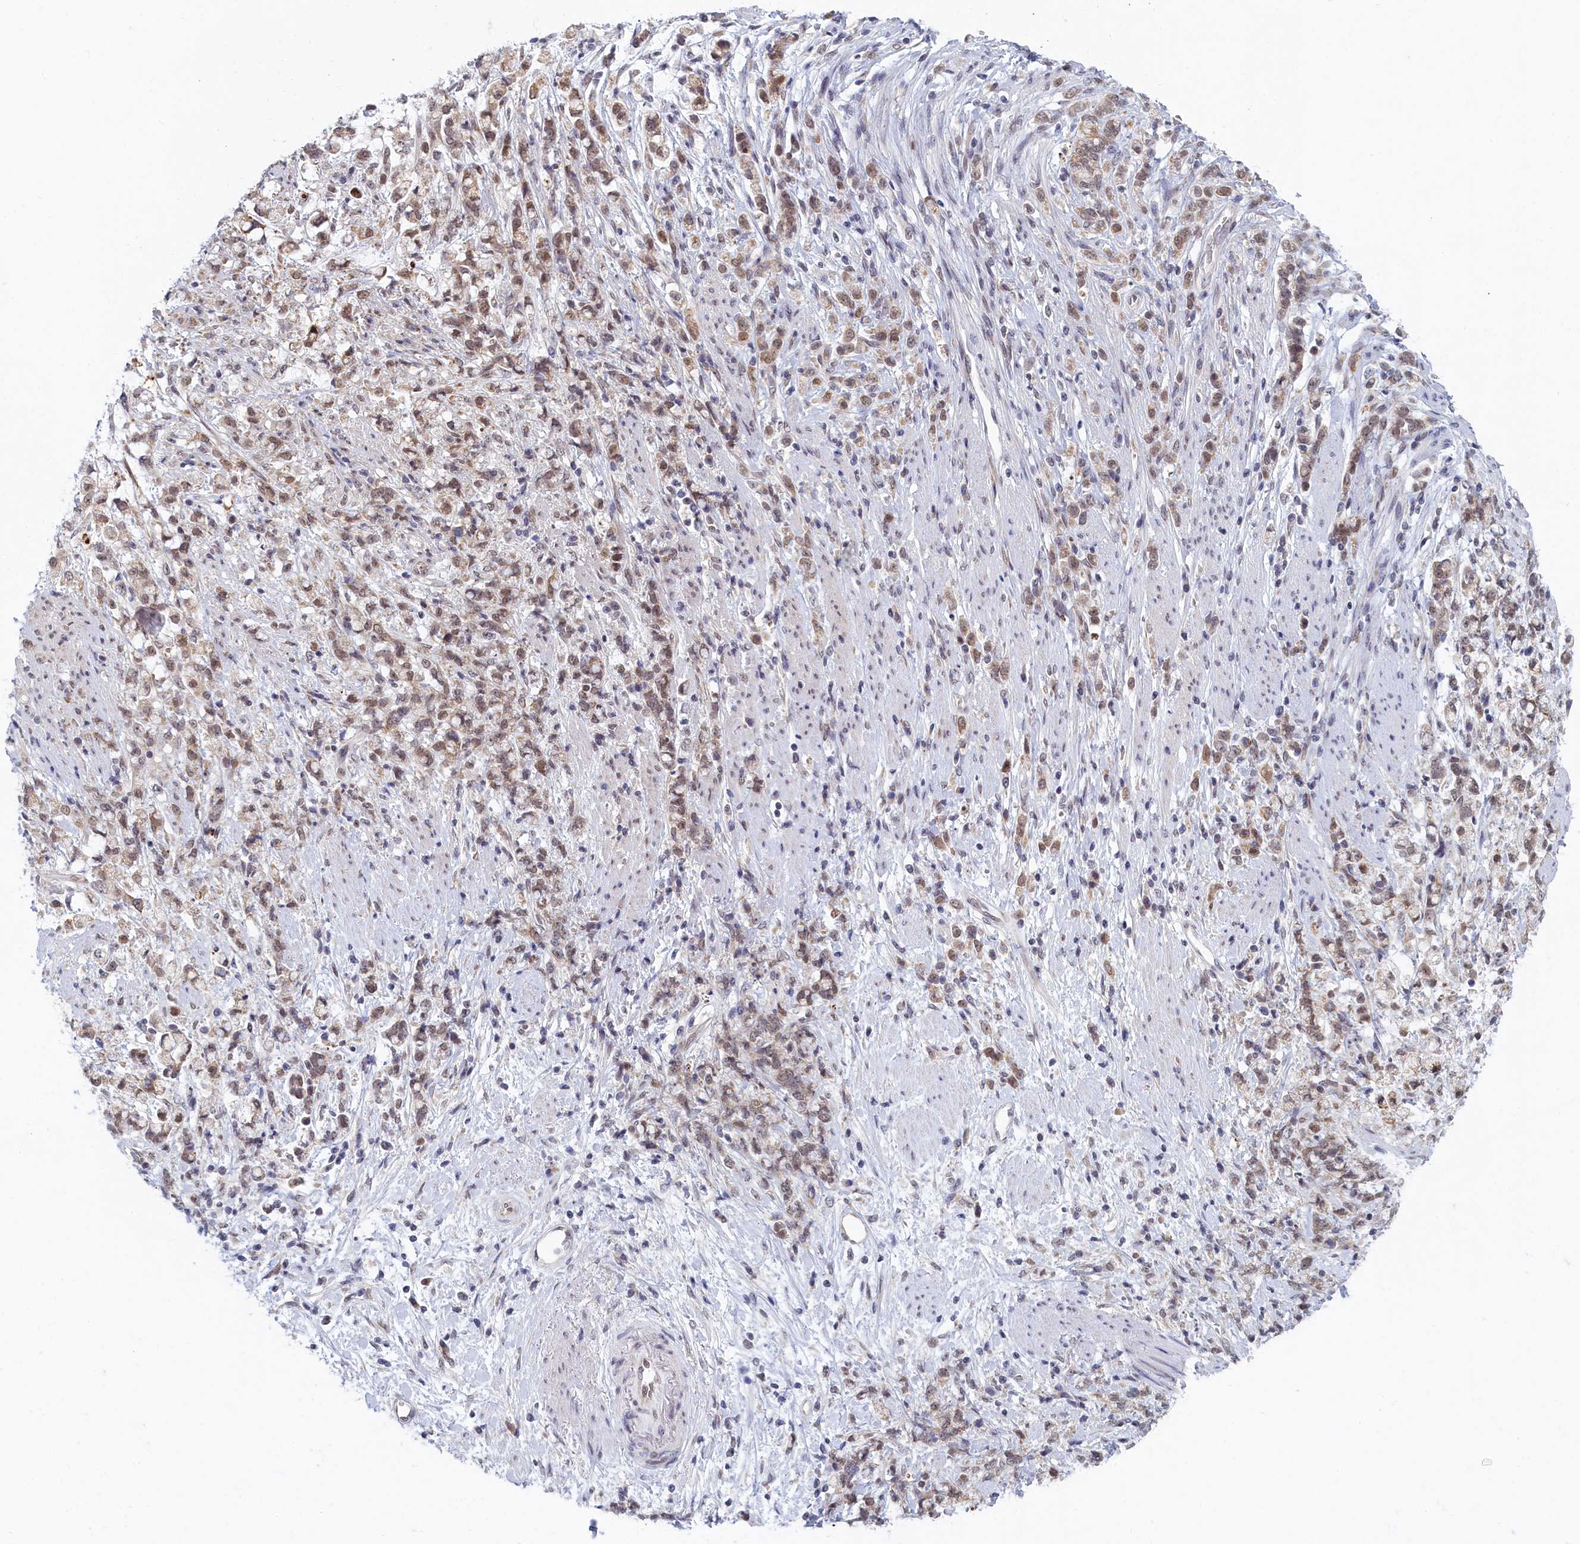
{"staining": {"intensity": "moderate", "quantity": "<25%", "location": "nuclear"}, "tissue": "stomach cancer", "cell_type": "Tumor cells", "image_type": "cancer", "snomed": [{"axis": "morphology", "description": "Adenocarcinoma, NOS"}, {"axis": "topography", "description": "Stomach"}], "caption": "IHC histopathology image of human stomach cancer (adenocarcinoma) stained for a protein (brown), which displays low levels of moderate nuclear staining in about <25% of tumor cells.", "gene": "DNAJC17", "patient": {"sex": "female", "age": 60}}